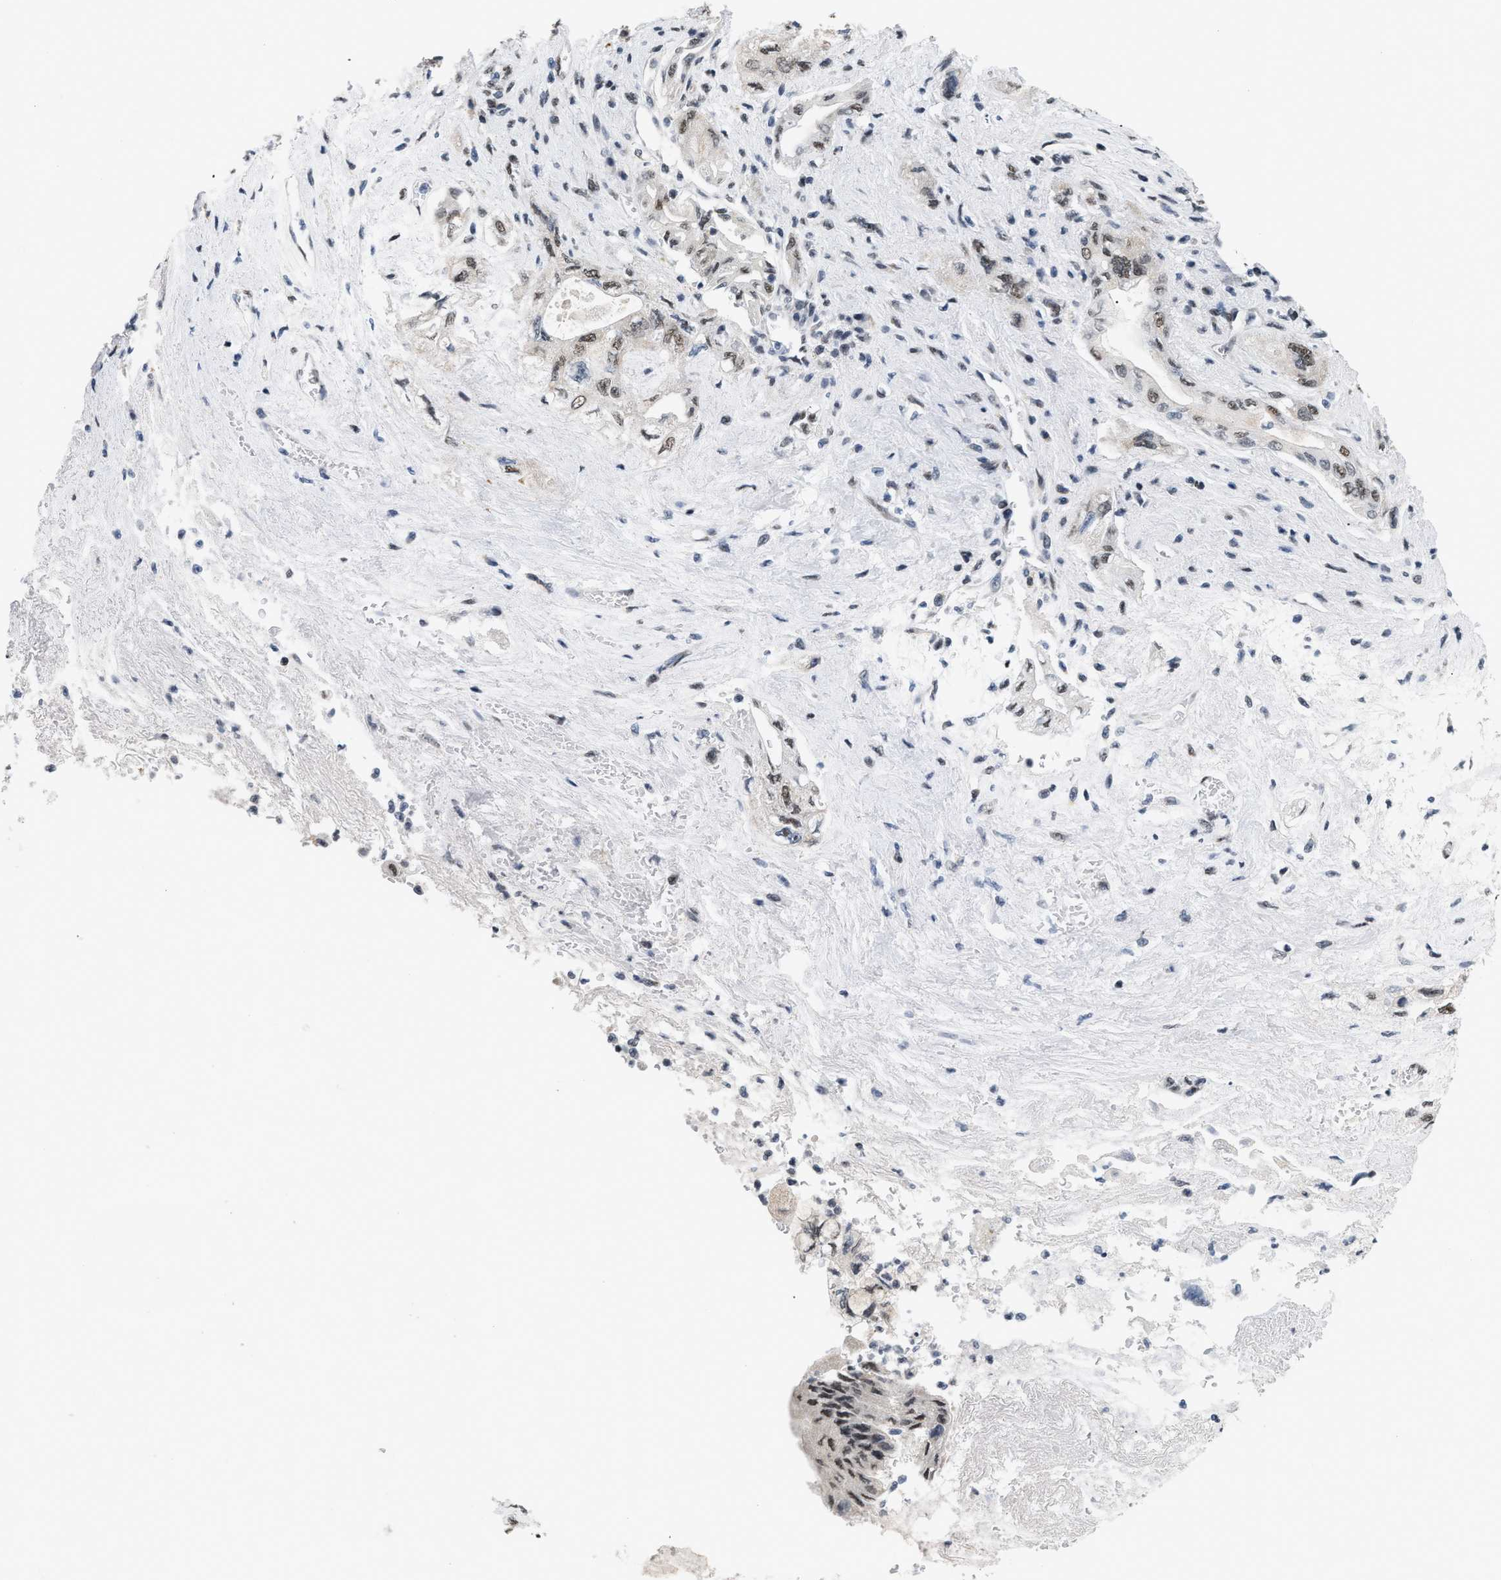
{"staining": {"intensity": "weak", "quantity": ">75%", "location": "nuclear"}, "tissue": "pancreatic cancer", "cell_type": "Tumor cells", "image_type": "cancer", "snomed": [{"axis": "morphology", "description": "Adenocarcinoma, NOS"}, {"axis": "topography", "description": "Pancreas"}], "caption": "Brown immunohistochemical staining in pancreatic cancer exhibits weak nuclear staining in about >75% of tumor cells.", "gene": "RAF1", "patient": {"sex": "female", "age": 73}}